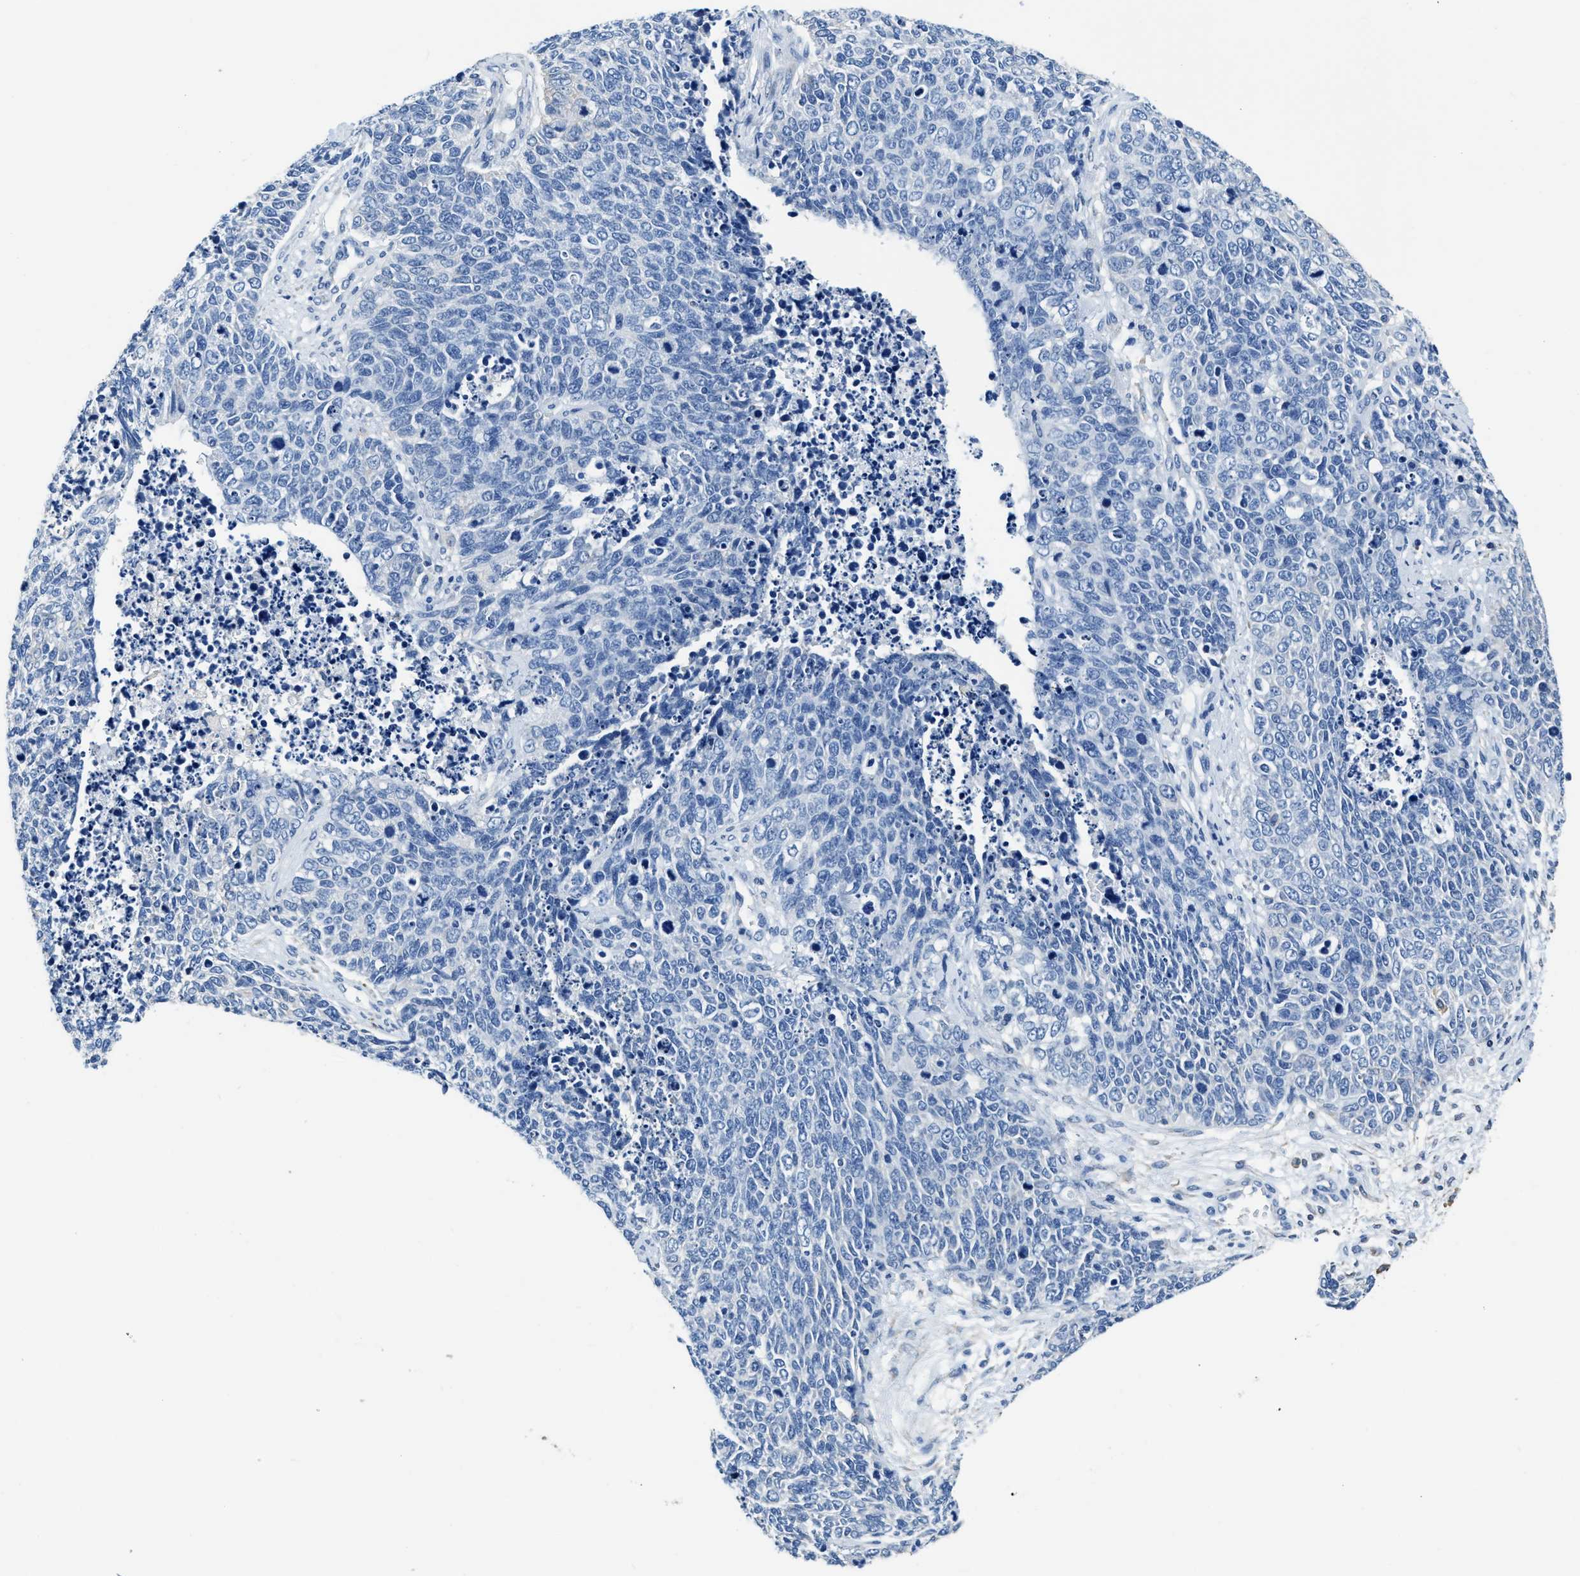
{"staining": {"intensity": "negative", "quantity": "none", "location": "none"}, "tissue": "cervical cancer", "cell_type": "Tumor cells", "image_type": "cancer", "snomed": [{"axis": "morphology", "description": "Squamous cell carcinoma, NOS"}, {"axis": "topography", "description": "Cervix"}], "caption": "Squamous cell carcinoma (cervical) was stained to show a protein in brown. There is no significant expression in tumor cells. The staining was performed using DAB to visualize the protein expression in brown, while the nuclei were stained in blue with hematoxylin (Magnification: 20x).", "gene": "ZDHHC13", "patient": {"sex": "female", "age": 63}}